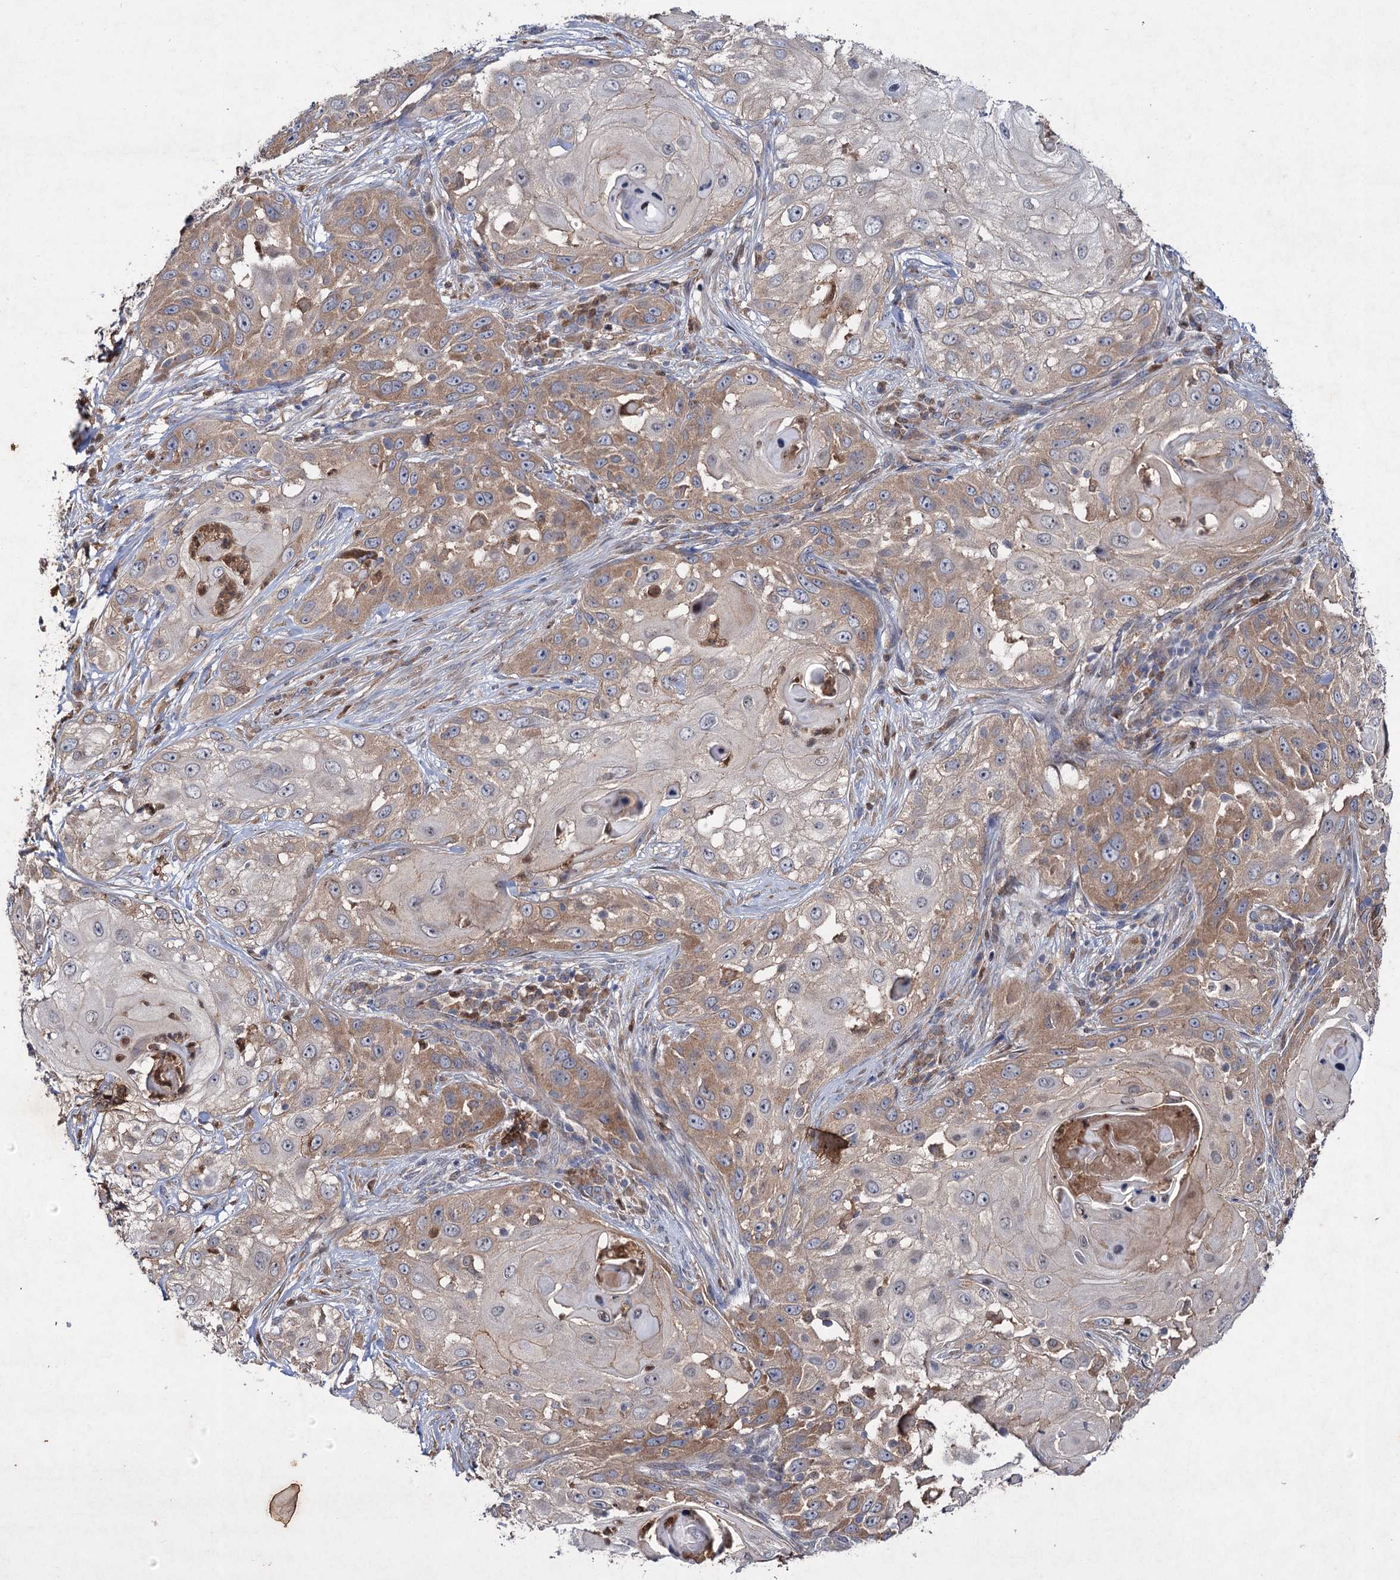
{"staining": {"intensity": "moderate", "quantity": "25%-75%", "location": "cytoplasmic/membranous"}, "tissue": "skin cancer", "cell_type": "Tumor cells", "image_type": "cancer", "snomed": [{"axis": "morphology", "description": "Squamous cell carcinoma, NOS"}, {"axis": "topography", "description": "Skin"}], "caption": "Tumor cells display medium levels of moderate cytoplasmic/membranous expression in approximately 25%-75% of cells in human squamous cell carcinoma (skin). The staining was performed using DAB, with brown indicating positive protein expression. Nuclei are stained blue with hematoxylin.", "gene": "PTPN3", "patient": {"sex": "female", "age": 44}}